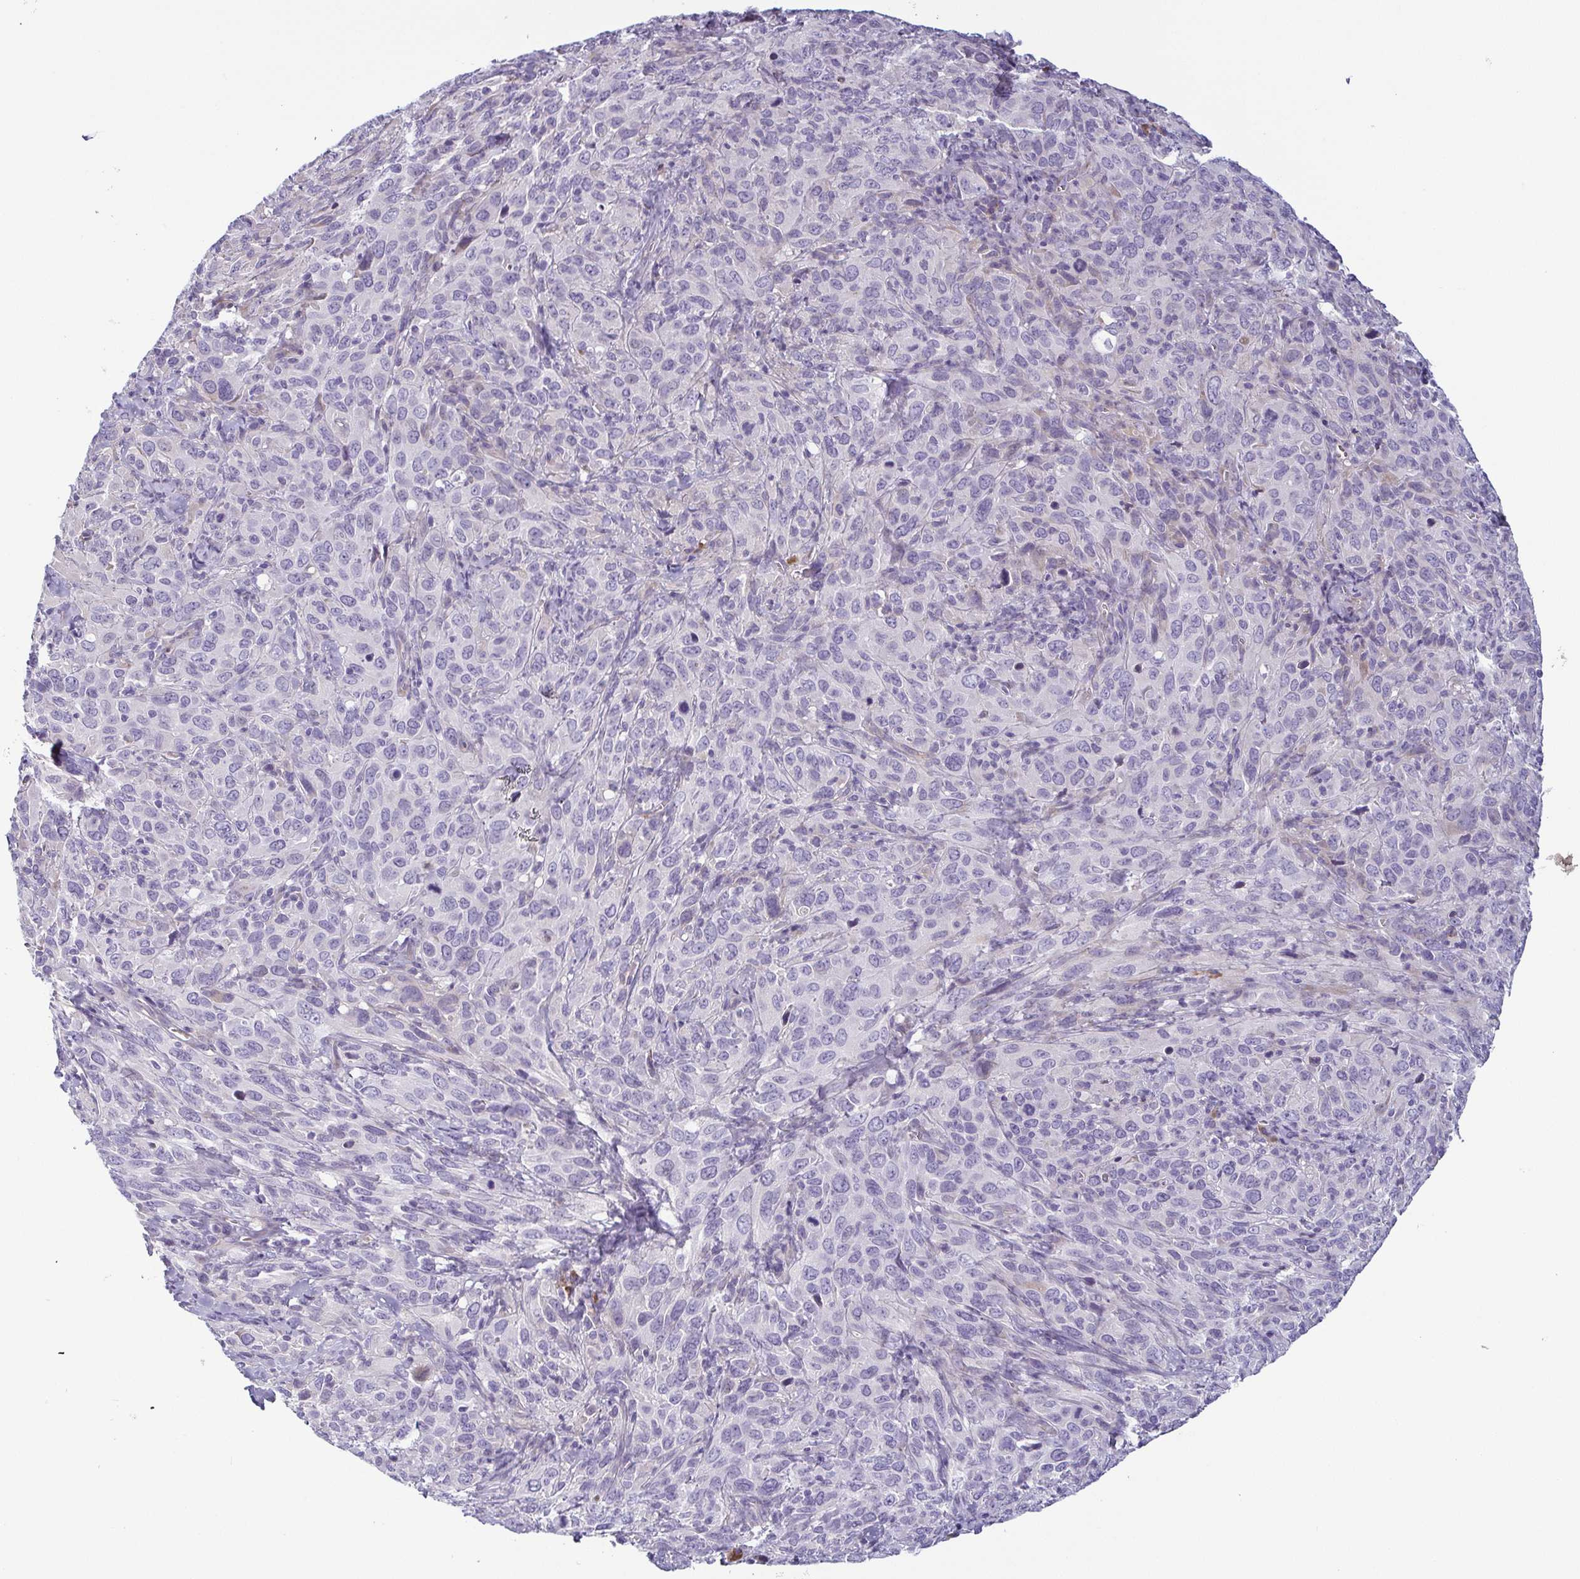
{"staining": {"intensity": "negative", "quantity": "none", "location": "none"}, "tissue": "cervical cancer", "cell_type": "Tumor cells", "image_type": "cancer", "snomed": [{"axis": "morphology", "description": "Normal tissue, NOS"}, {"axis": "morphology", "description": "Squamous cell carcinoma, NOS"}, {"axis": "topography", "description": "Cervix"}], "caption": "High power microscopy image of an IHC histopathology image of squamous cell carcinoma (cervical), revealing no significant expression in tumor cells. (Stains: DAB (3,3'-diaminobenzidine) IHC with hematoxylin counter stain, Microscopy: brightfield microscopy at high magnification).", "gene": "ECM1", "patient": {"sex": "female", "age": 51}}